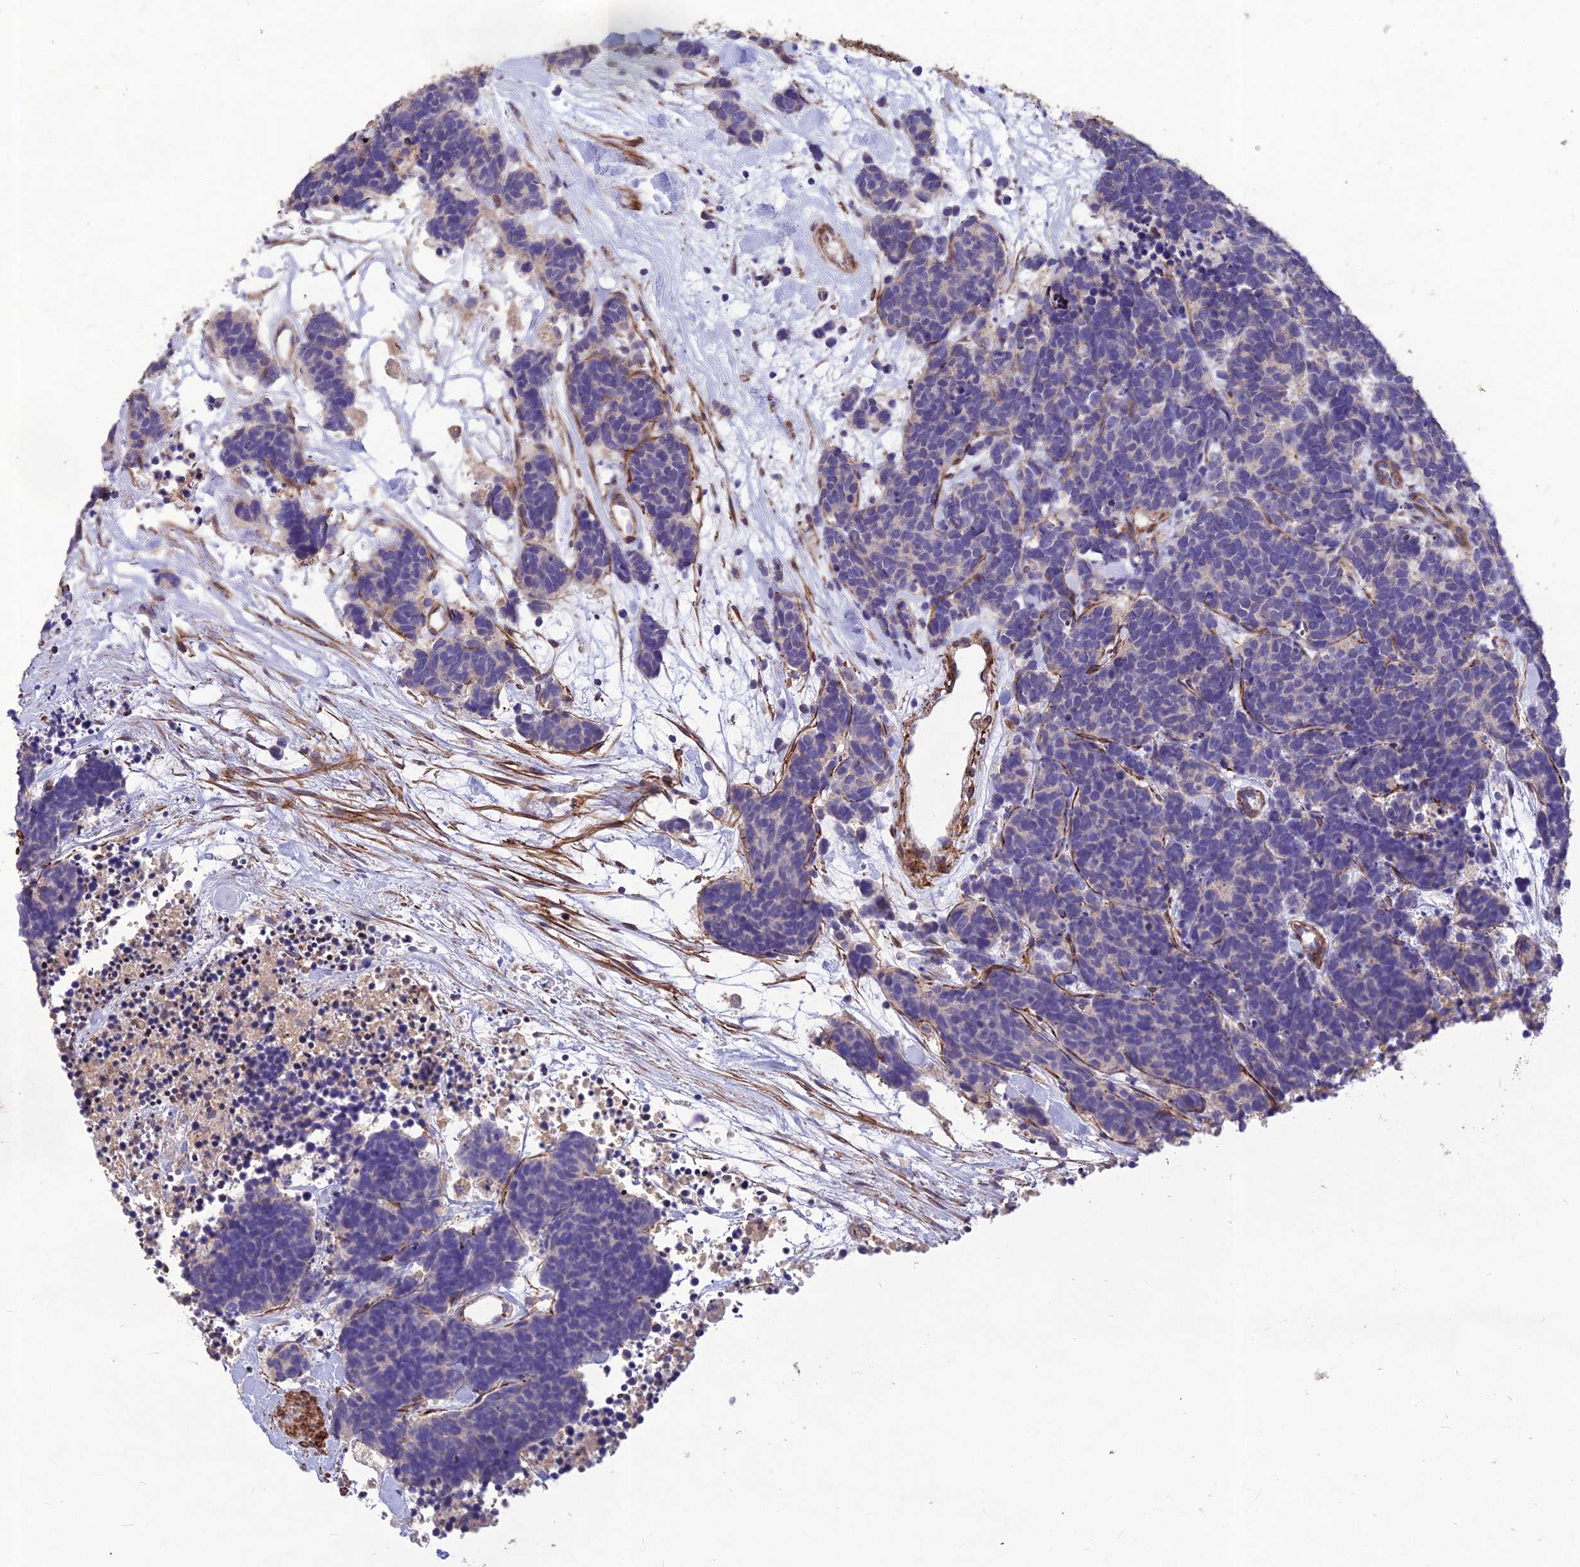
{"staining": {"intensity": "negative", "quantity": "none", "location": "none"}, "tissue": "carcinoid", "cell_type": "Tumor cells", "image_type": "cancer", "snomed": [{"axis": "morphology", "description": "Carcinoma, NOS"}, {"axis": "morphology", "description": "Carcinoid, malignant, NOS"}, {"axis": "topography", "description": "Urinary bladder"}], "caption": "Immunohistochemistry image of malignant carcinoid stained for a protein (brown), which shows no staining in tumor cells.", "gene": "CLUH", "patient": {"sex": "male", "age": 57}}